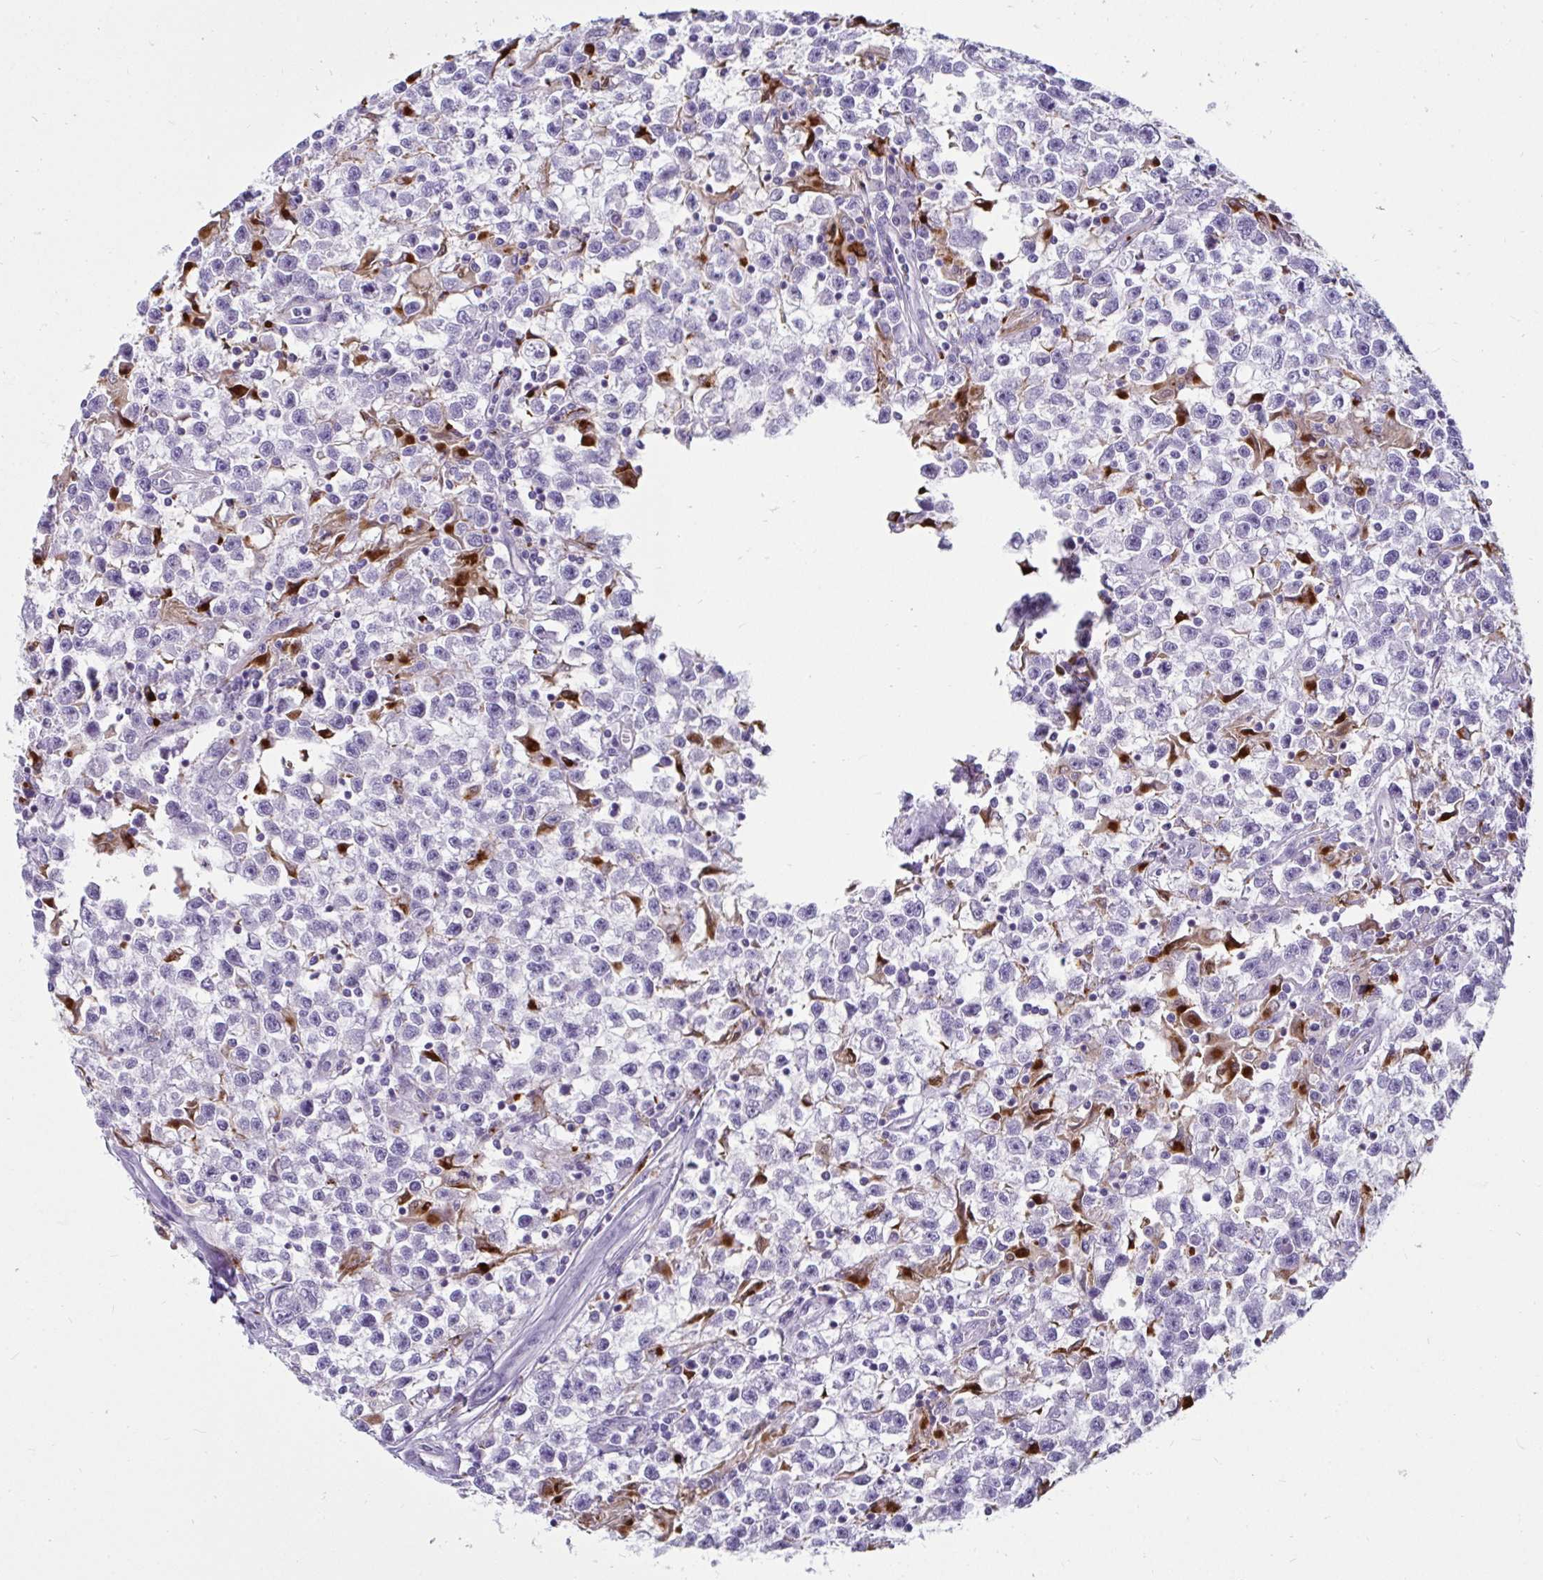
{"staining": {"intensity": "negative", "quantity": "none", "location": "none"}, "tissue": "testis cancer", "cell_type": "Tumor cells", "image_type": "cancer", "snomed": [{"axis": "morphology", "description": "Seminoma, NOS"}, {"axis": "topography", "description": "Testis"}], "caption": "This is an IHC micrograph of testis cancer. There is no staining in tumor cells.", "gene": "CTSZ", "patient": {"sex": "male", "age": 31}}